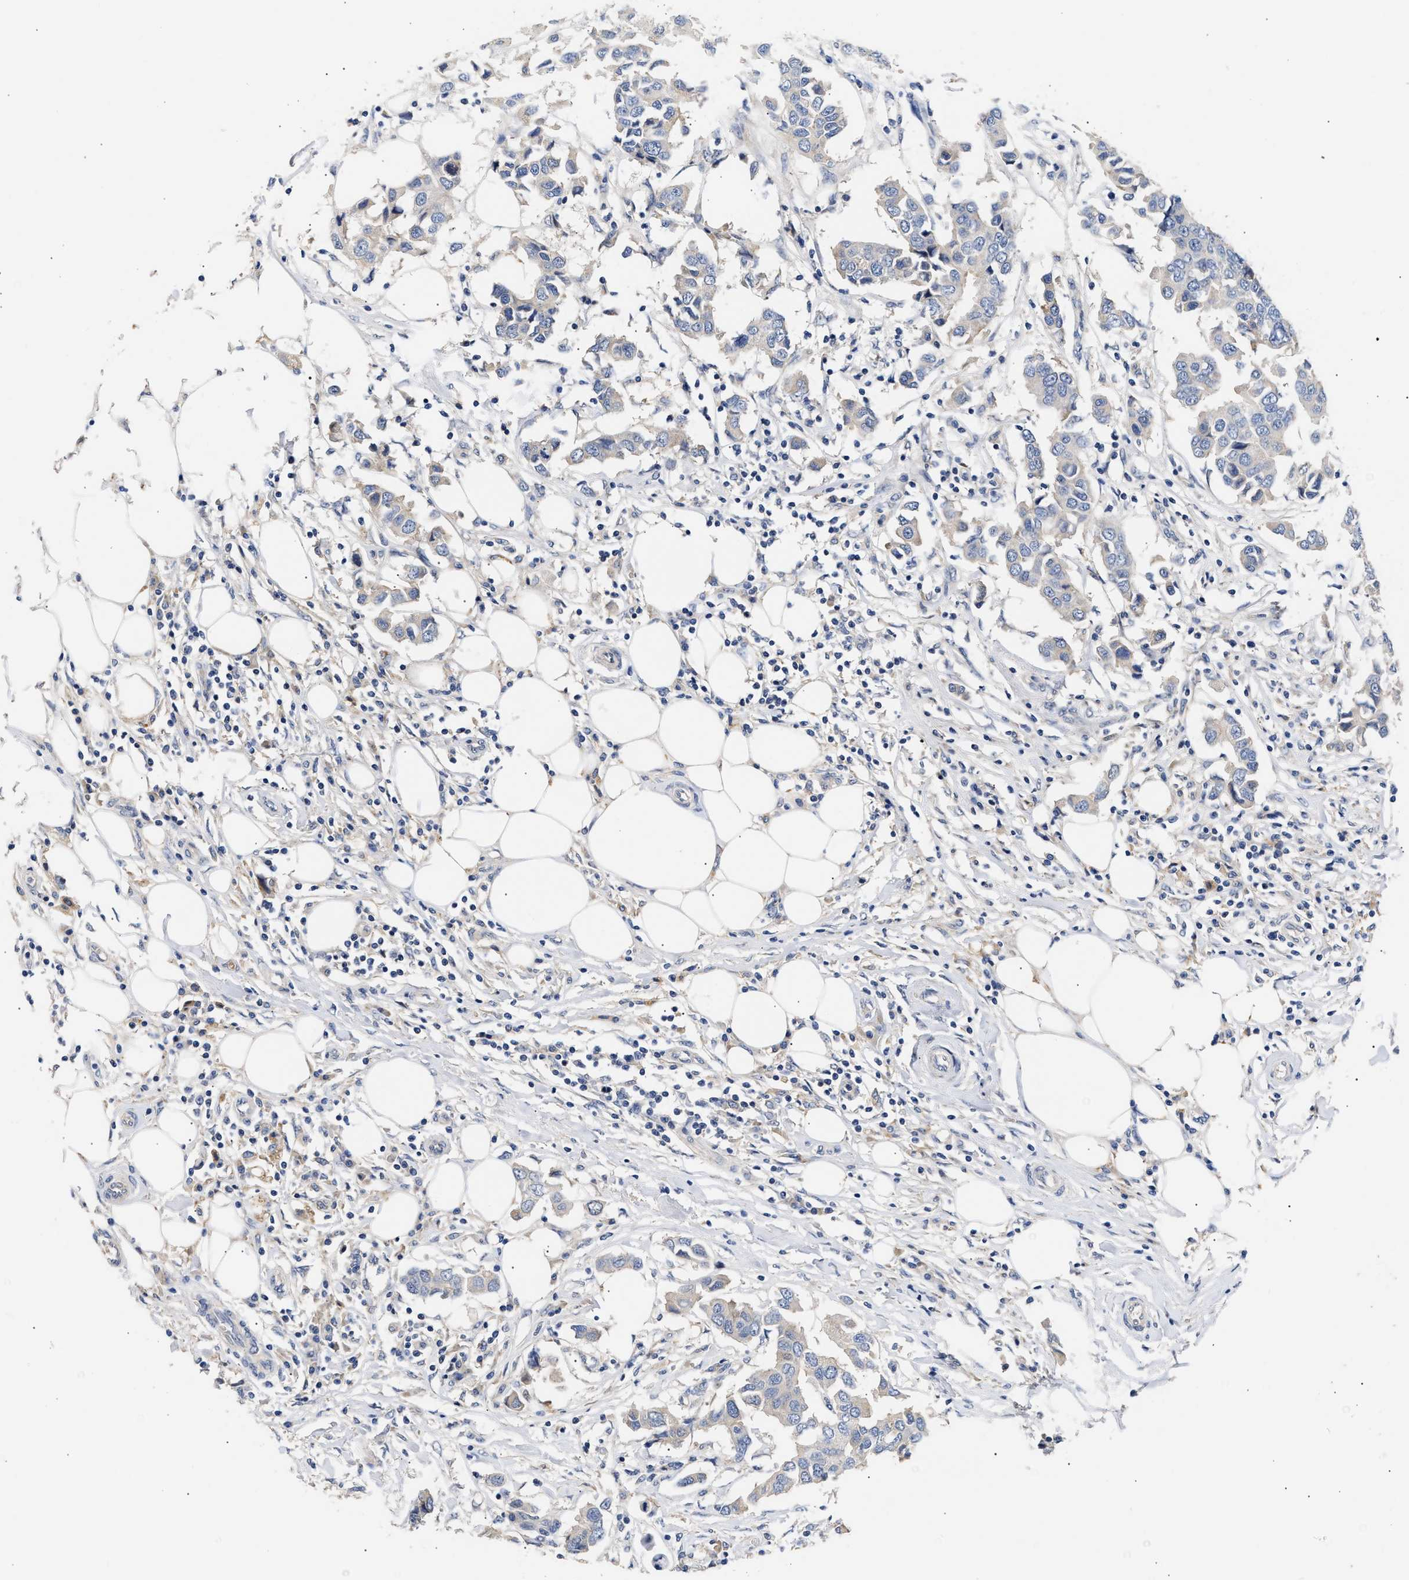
{"staining": {"intensity": "negative", "quantity": "none", "location": "none"}, "tissue": "breast cancer", "cell_type": "Tumor cells", "image_type": "cancer", "snomed": [{"axis": "morphology", "description": "Duct carcinoma"}, {"axis": "topography", "description": "Breast"}], "caption": "The IHC image has no significant positivity in tumor cells of breast intraductal carcinoma tissue.", "gene": "KASH5", "patient": {"sex": "female", "age": 80}}